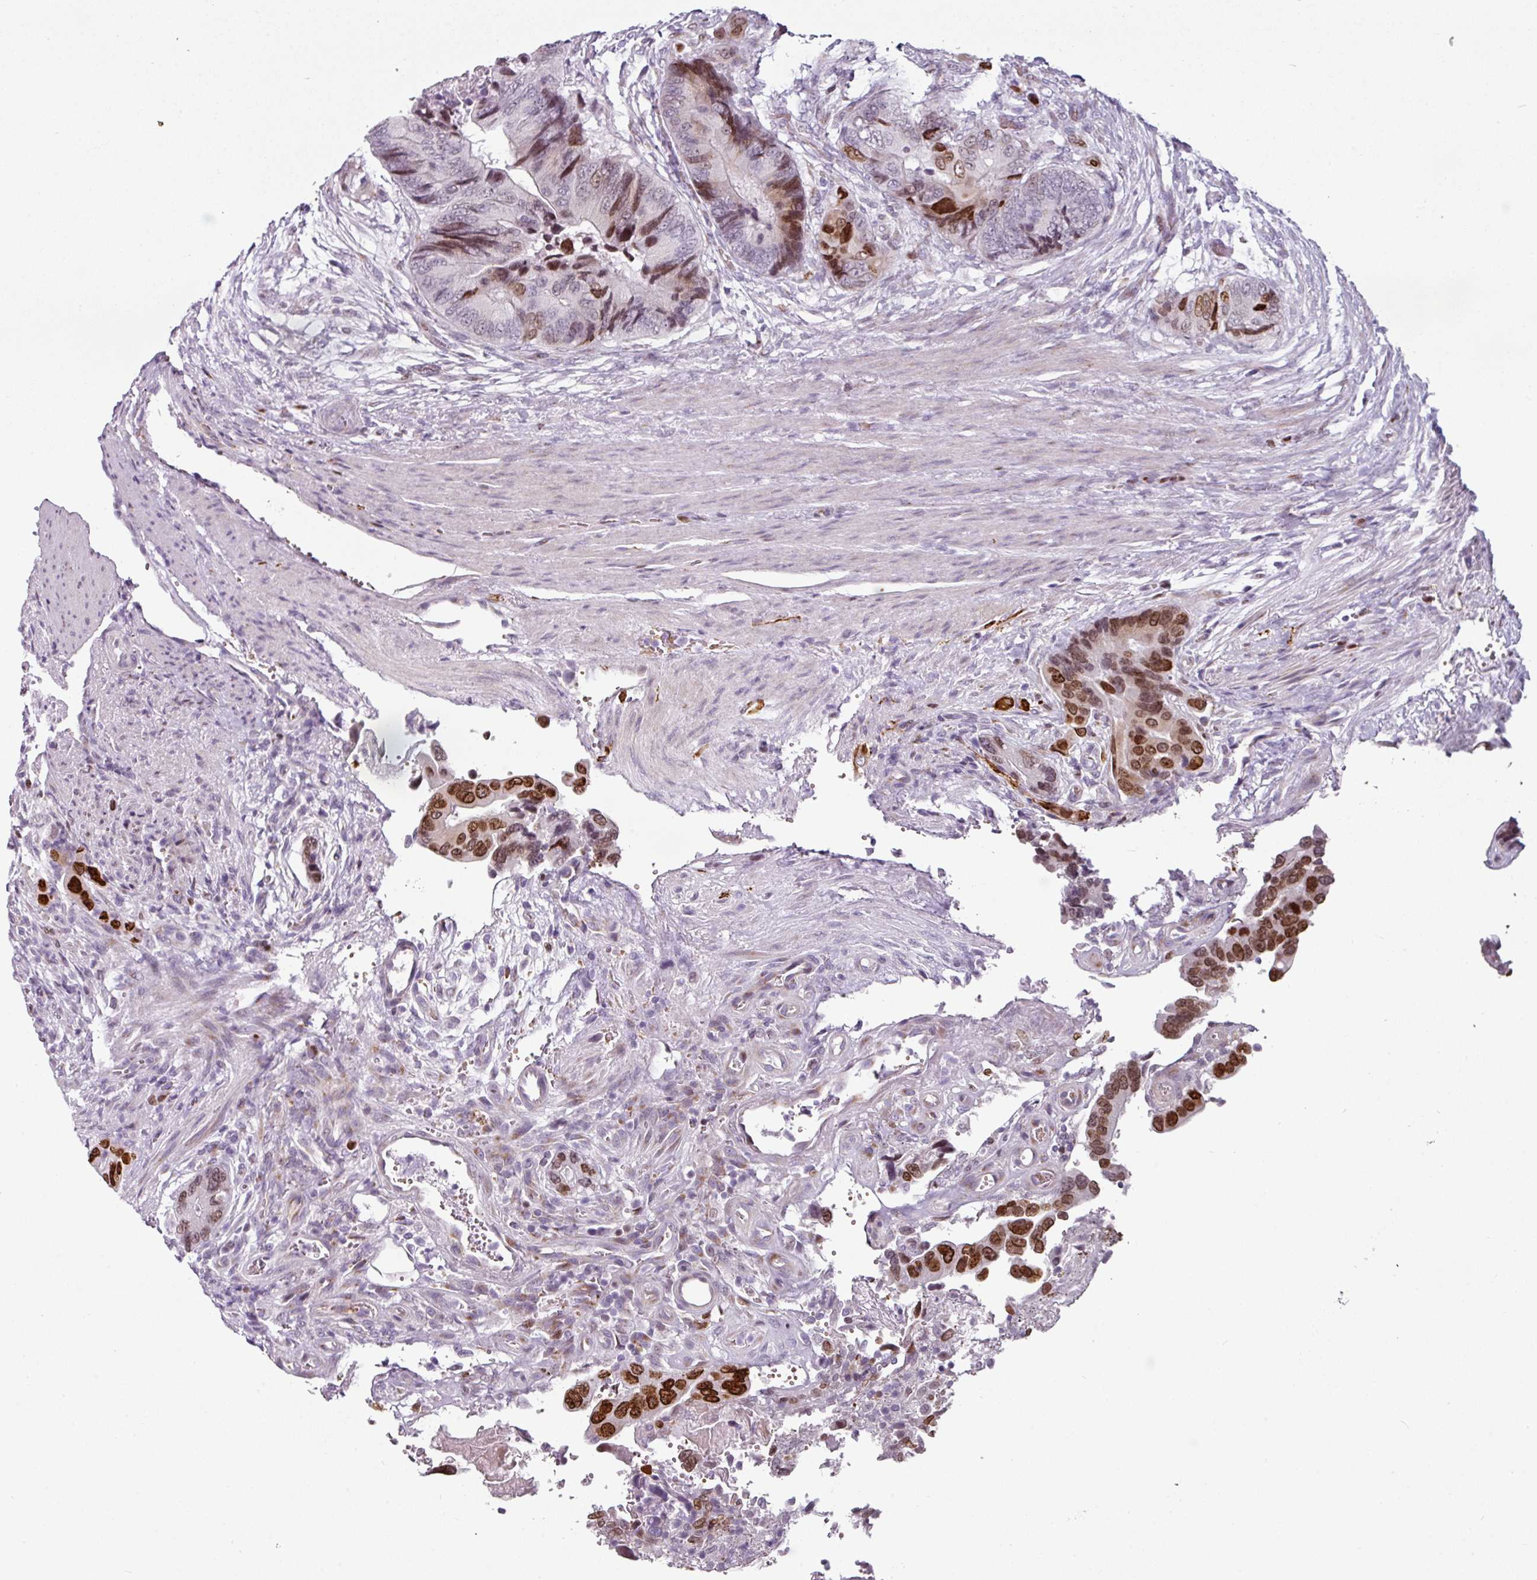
{"staining": {"intensity": "strong", "quantity": "25%-75%", "location": "nuclear"}, "tissue": "colorectal cancer", "cell_type": "Tumor cells", "image_type": "cancer", "snomed": [{"axis": "morphology", "description": "Adenocarcinoma, NOS"}, {"axis": "topography", "description": "Colon"}], "caption": "Colorectal cancer stained with DAB (3,3'-diaminobenzidine) immunohistochemistry (IHC) exhibits high levels of strong nuclear expression in about 25%-75% of tumor cells.", "gene": "SYT8", "patient": {"sex": "male", "age": 84}}